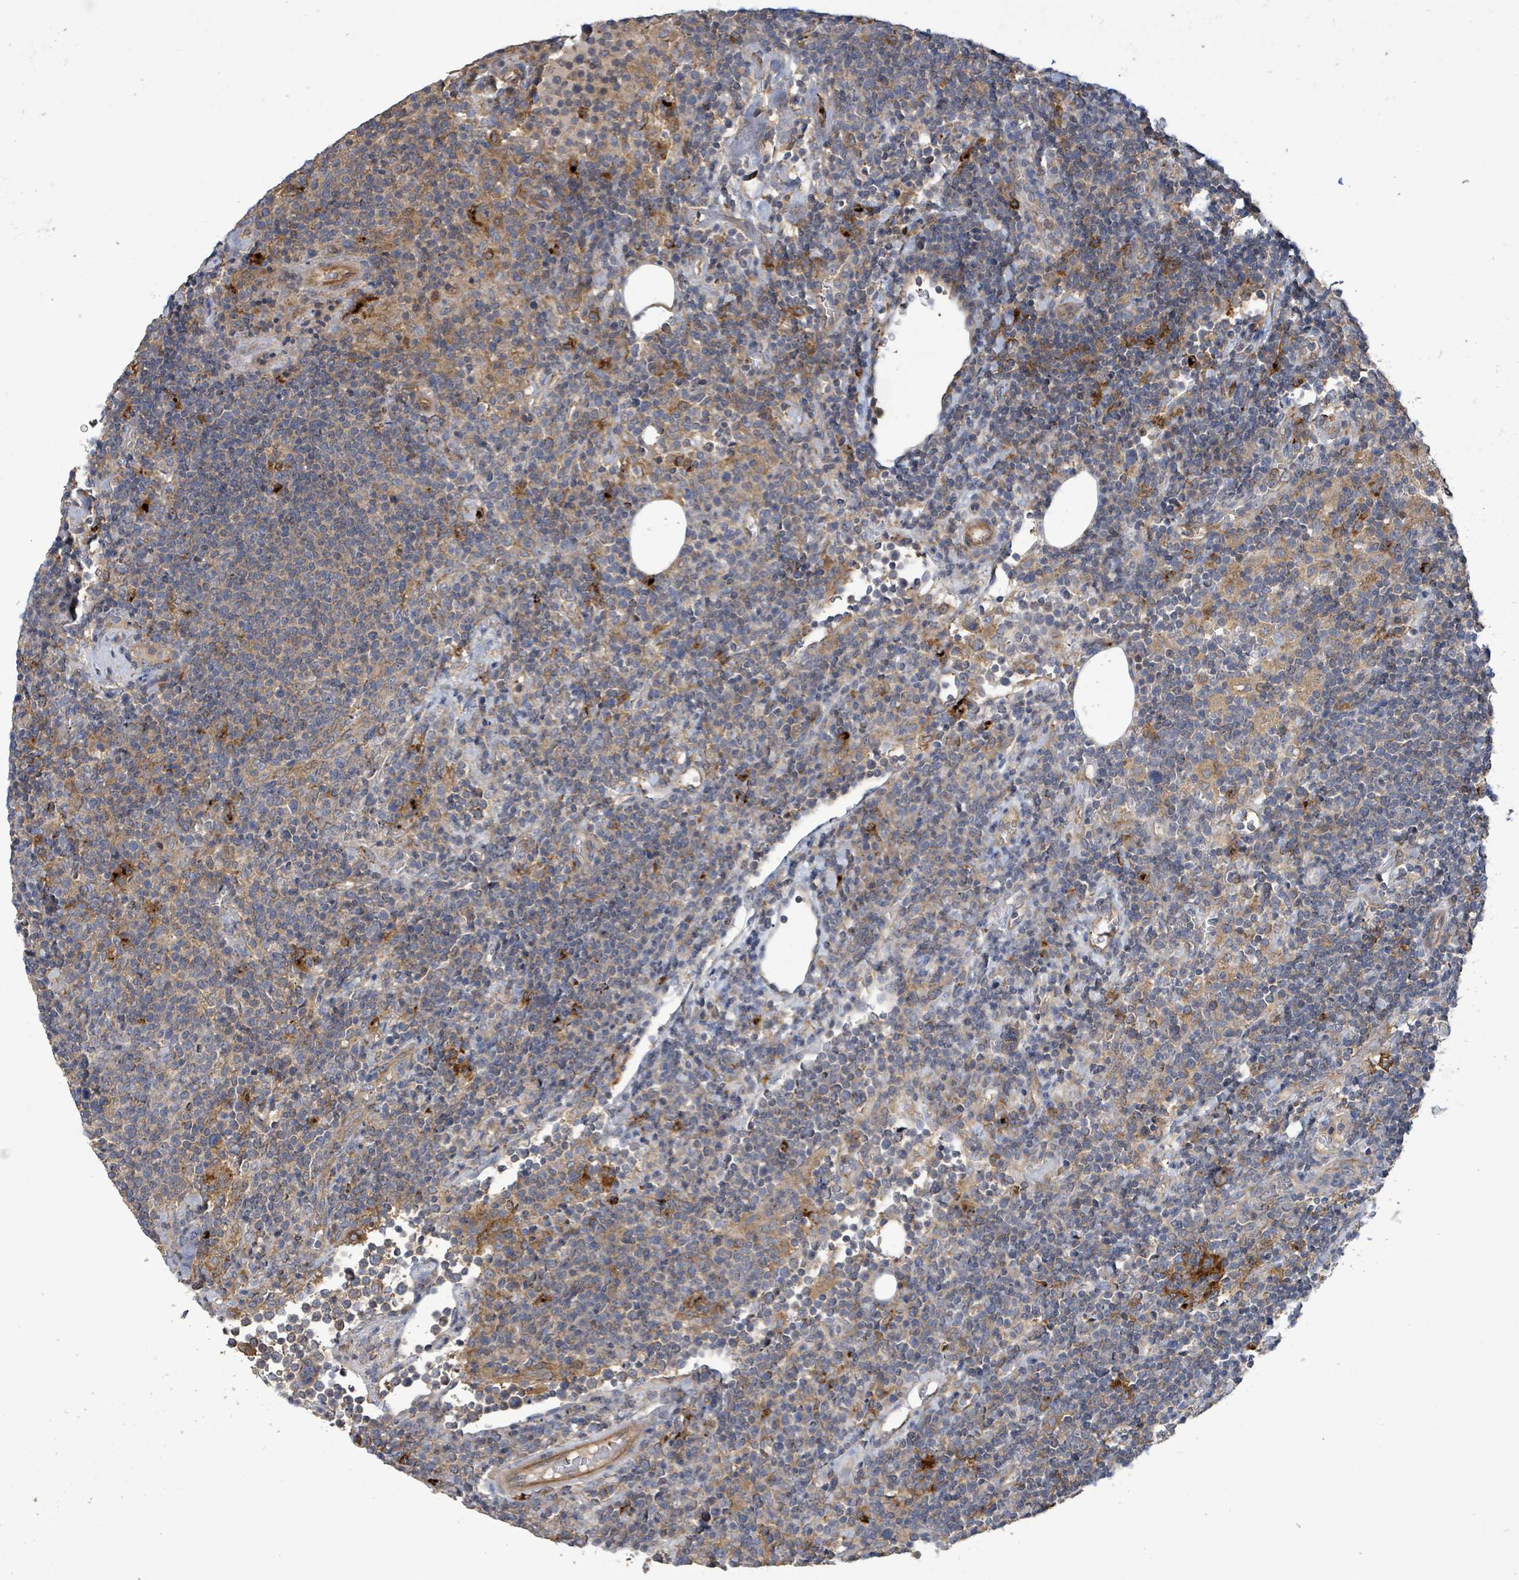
{"staining": {"intensity": "weak", "quantity": "<25%", "location": "cytoplasmic/membranous"}, "tissue": "lymphoma", "cell_type": "Tumor cells", "image_type": "cancer", "snomed": [{"axis": "morphology", "description": "Malignant lymphoma, non-Hodgkin's type, High grade"}, {"axis": "topography", "description": "Lymph node"}], "caption": "Lymphoma was stained to show a protein in brown. There is no significant expression in tumor cells. The staining was performed using DAB (3,3'-diaminobenzidine) to visualize the protein expression in brown, while the nuclei were stained in blue with hematoxylin (Magnification: 20x).", "gene": "PLAAT1", "patient": {"sex": "male", "age": 61}}